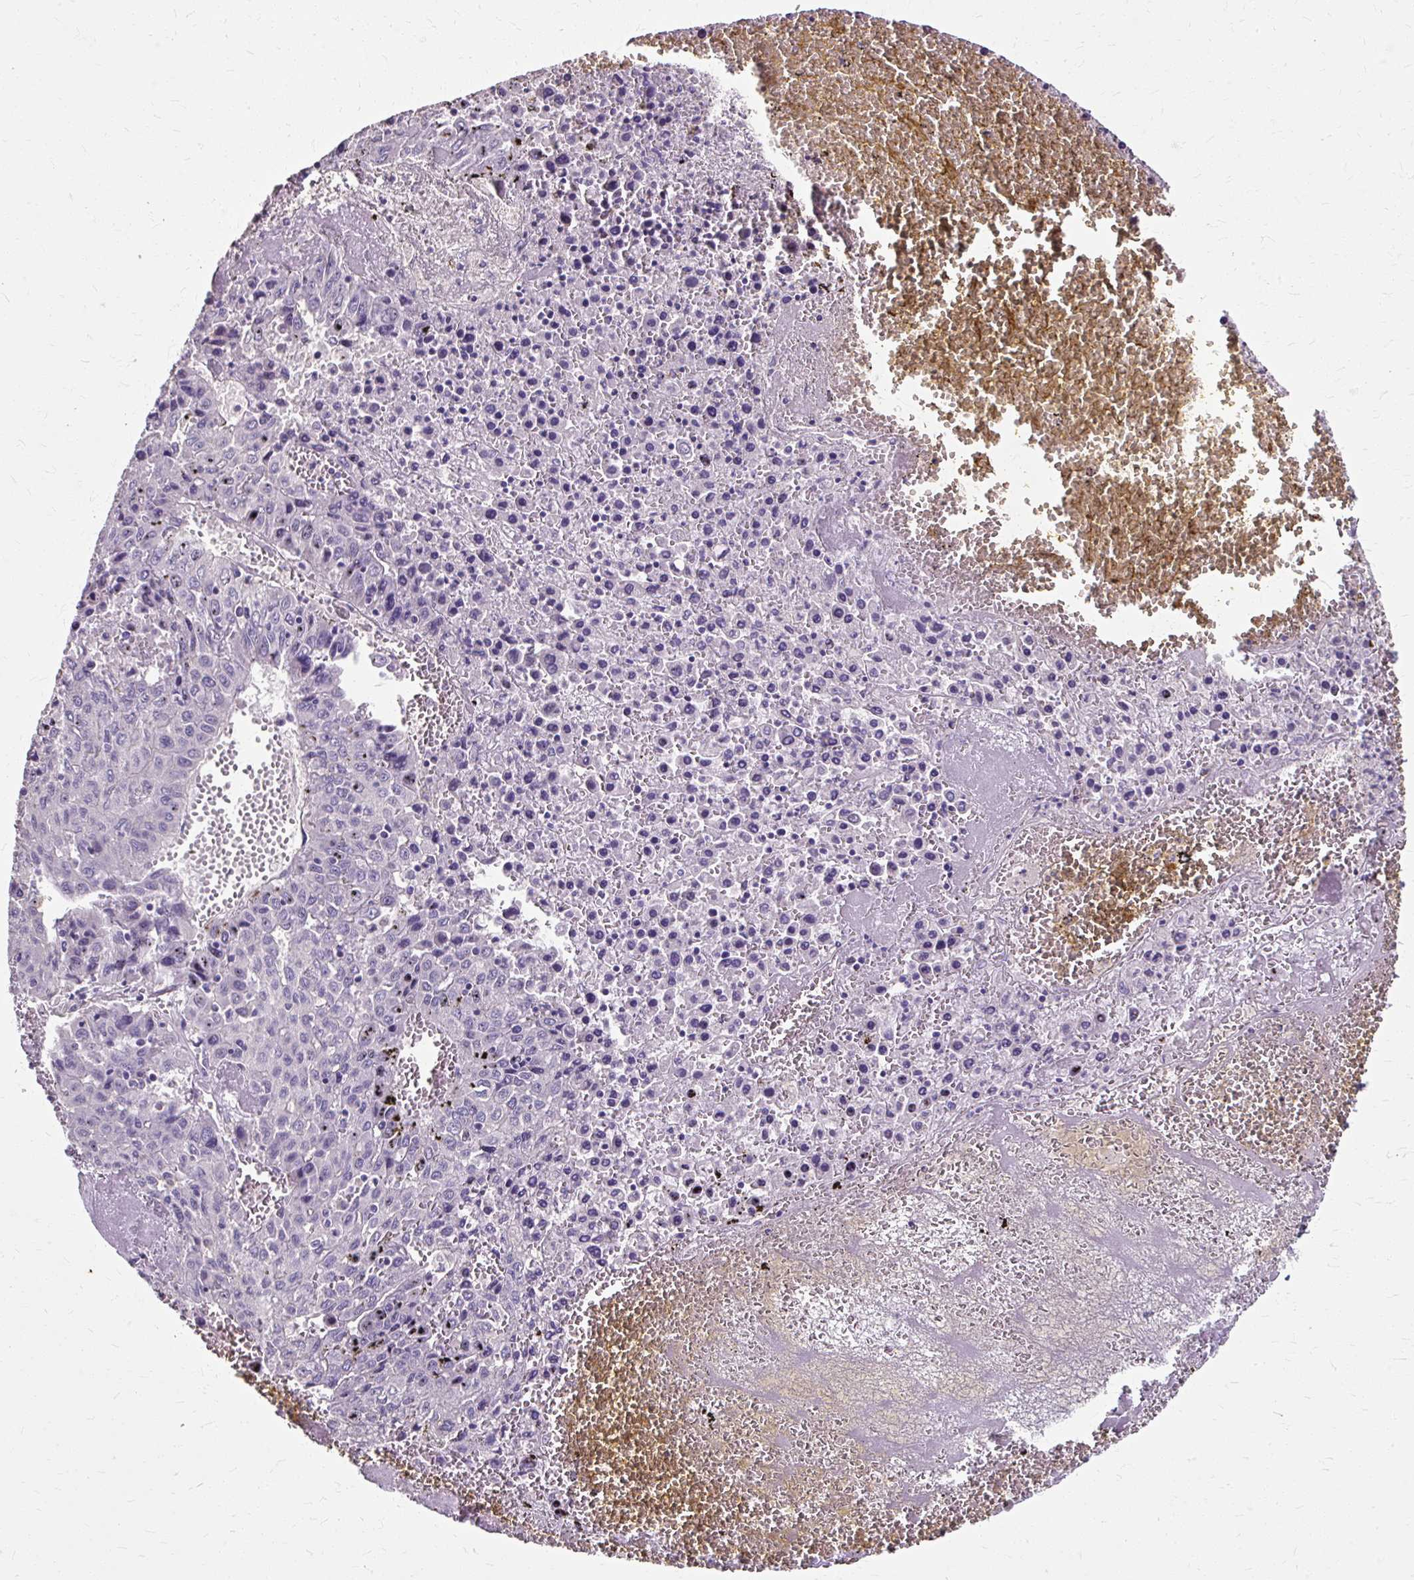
{"staining": {"intensity": "negative", "quantity": "none", "location": "none"}, "tissue": "liver cancer", "cell_type": "Tumor cells", "image_type": "cancer", "snomed": [{"axis": "morphology", "description": "Carcinoma, Hepatocellular, NOS"}, {"axis": "topography", "description": "Liver"}], "caption": "DAB (3,3'-diaminobenzidine) immunohistochemical staining of human liver cancer (hepatocellular carcinoma) displays no significant expression in tumor cells.", "gene": "KLHL24", "patient": {"sex": "female", "age": 53}}